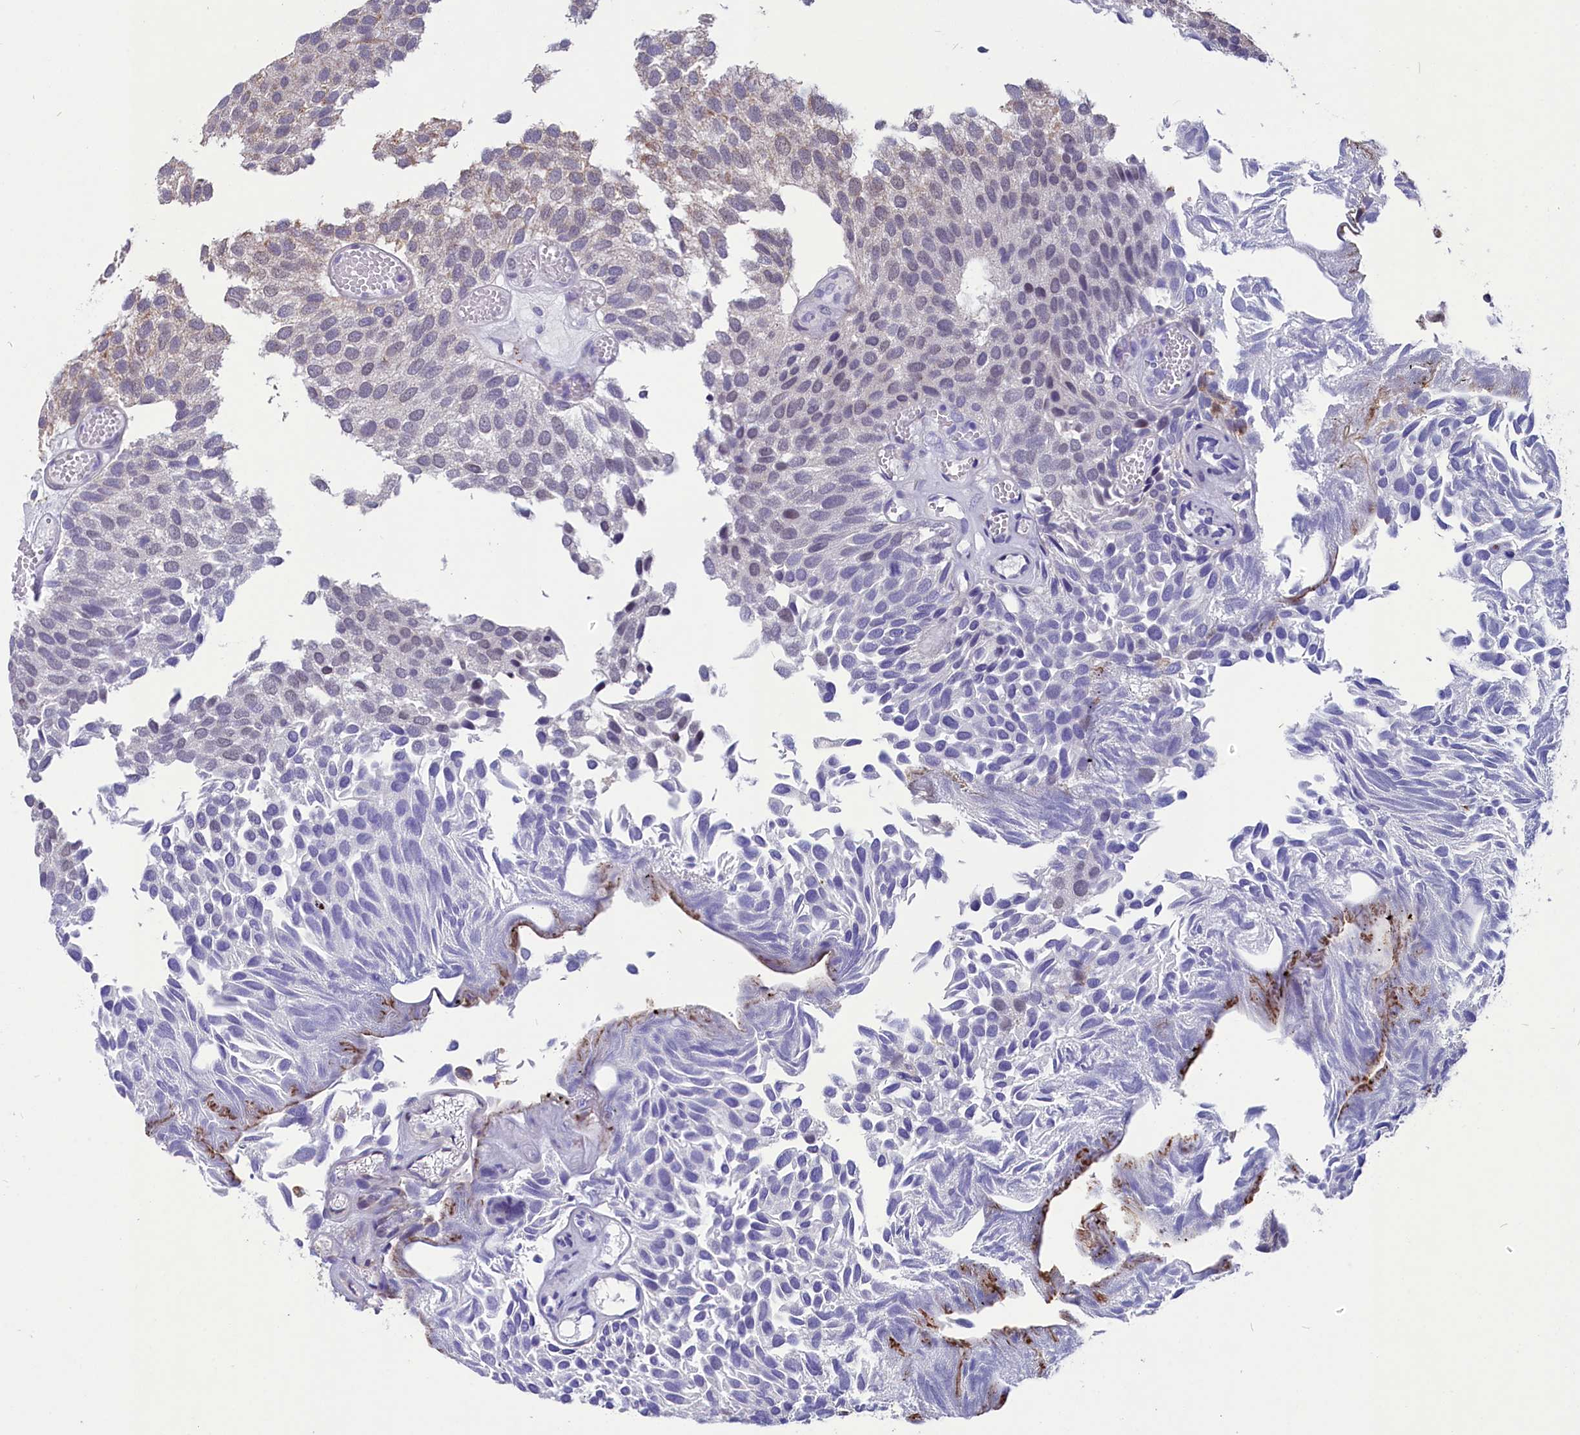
{"staining": {"intensity": "weak", "quantity": "25%-75%", "location": "cytoplasmic/membranous,nuclear"}, "tissue": "urothelial cancer", "cell_type": "Tumor cells", "image_type": "cancer", "snomed": [{"axis": "morphology", "description": "Urothelial carcinoma, Low grade"}, {"axis": "topography", "description": "Urinary bladder"}], "caption": "High-power microscopy captured an immunohistochemistry photomicrograph of urothelial carcinoma (low-grade), revealing weak cytoplasmic/membranous and nuclear positivity in about 25%-75% of tumor cells.", "gene": "SCD5", "patient": {"sex": "male", "age": 89}}